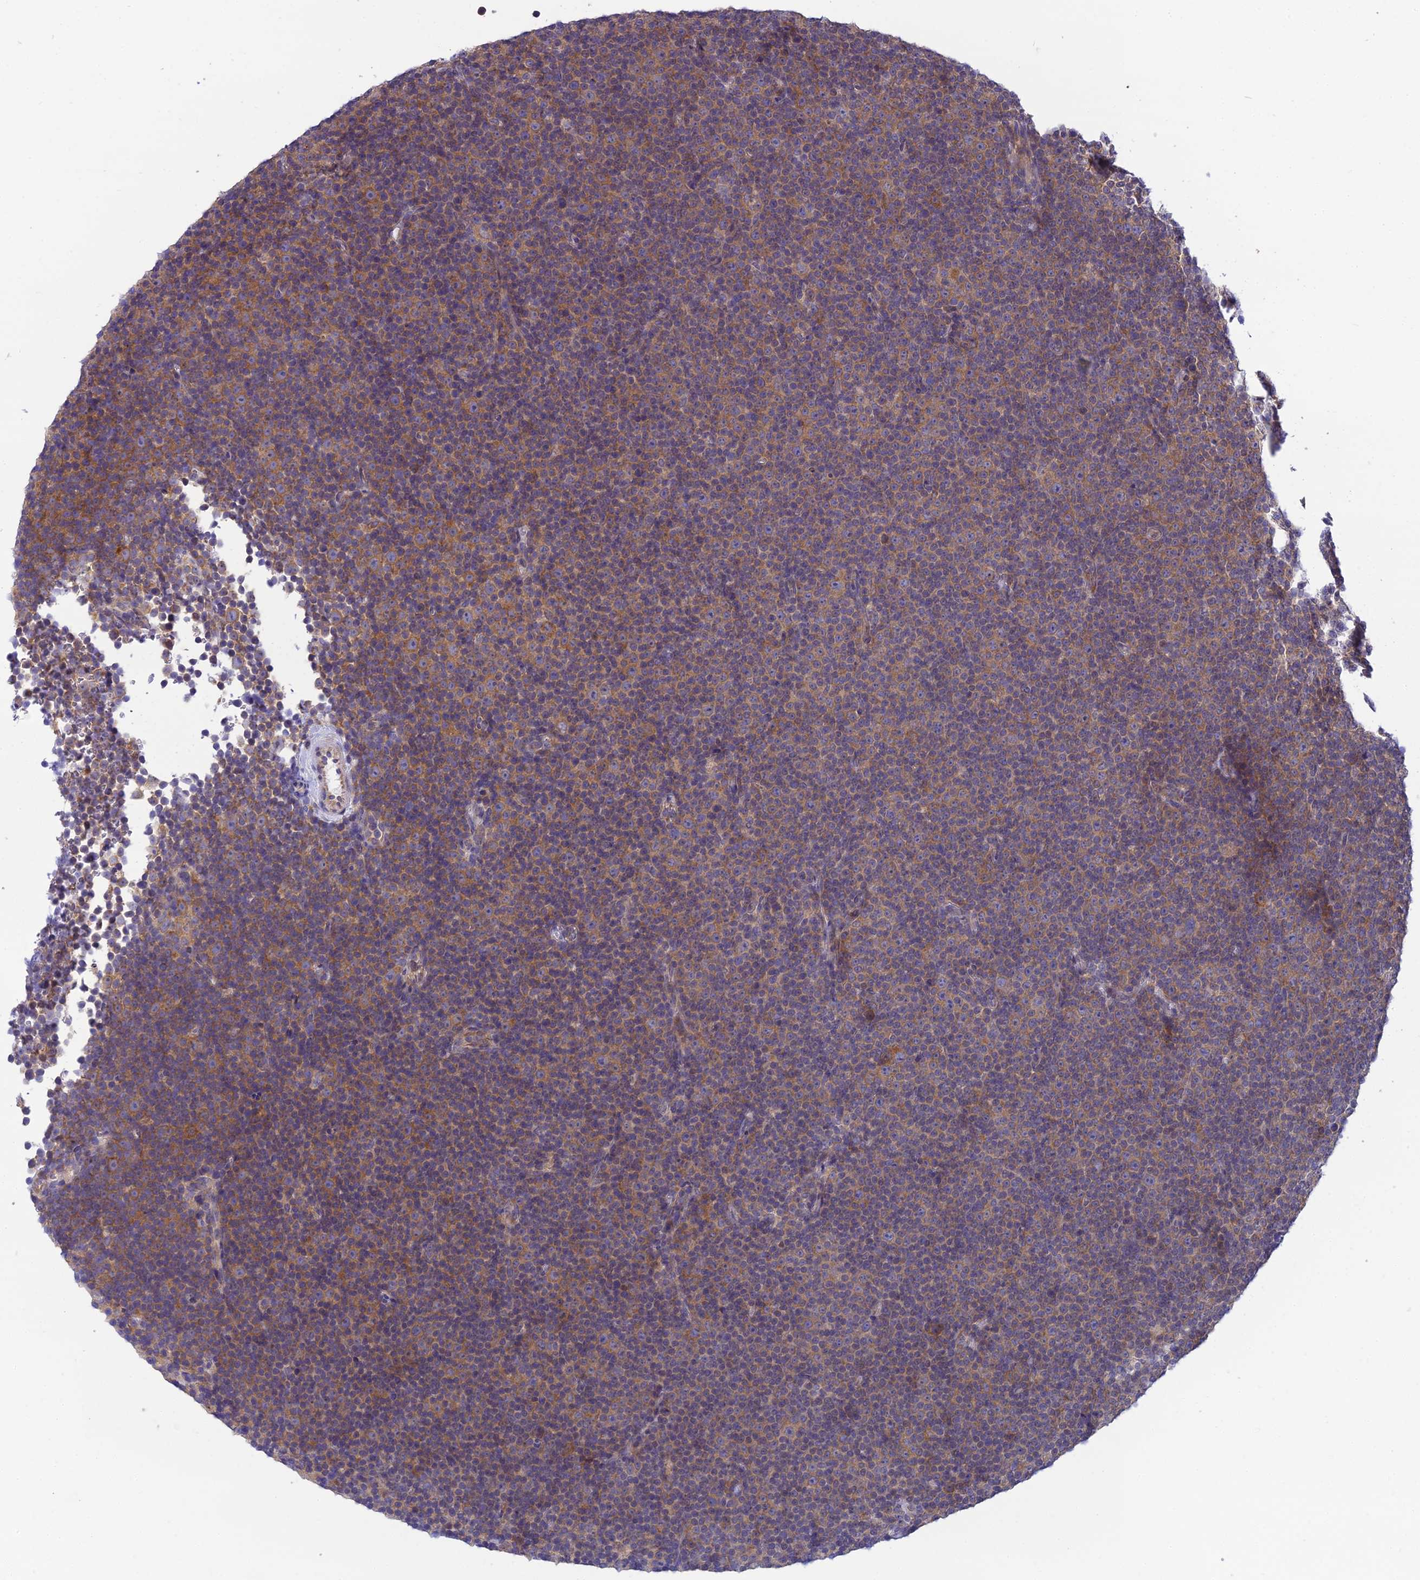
{"staining": {"intensity": "weak", "quantity": "25%-75%", "location": "cytoplasmic/membranous"}, "tissue": "lymphoma", "cell_type": "Tumor cells", "image_type": "cancer", "snomed": [{"axis": "morphology", "description": "Malignant lymphoma, non-Hodgkin's type, Low grade"}, {"axis": "topography", "description": "Lymph node"}], "caption": "Human low-grade malignant lymphoma, non-Hodgkin's type stained with a brown dye exhibits weak cytoplasmic/membranous positive positivity in about 25%-75% of tumor cells.", "gene": "CLCN7", "patient": {"sex": "female", "age": 67}}